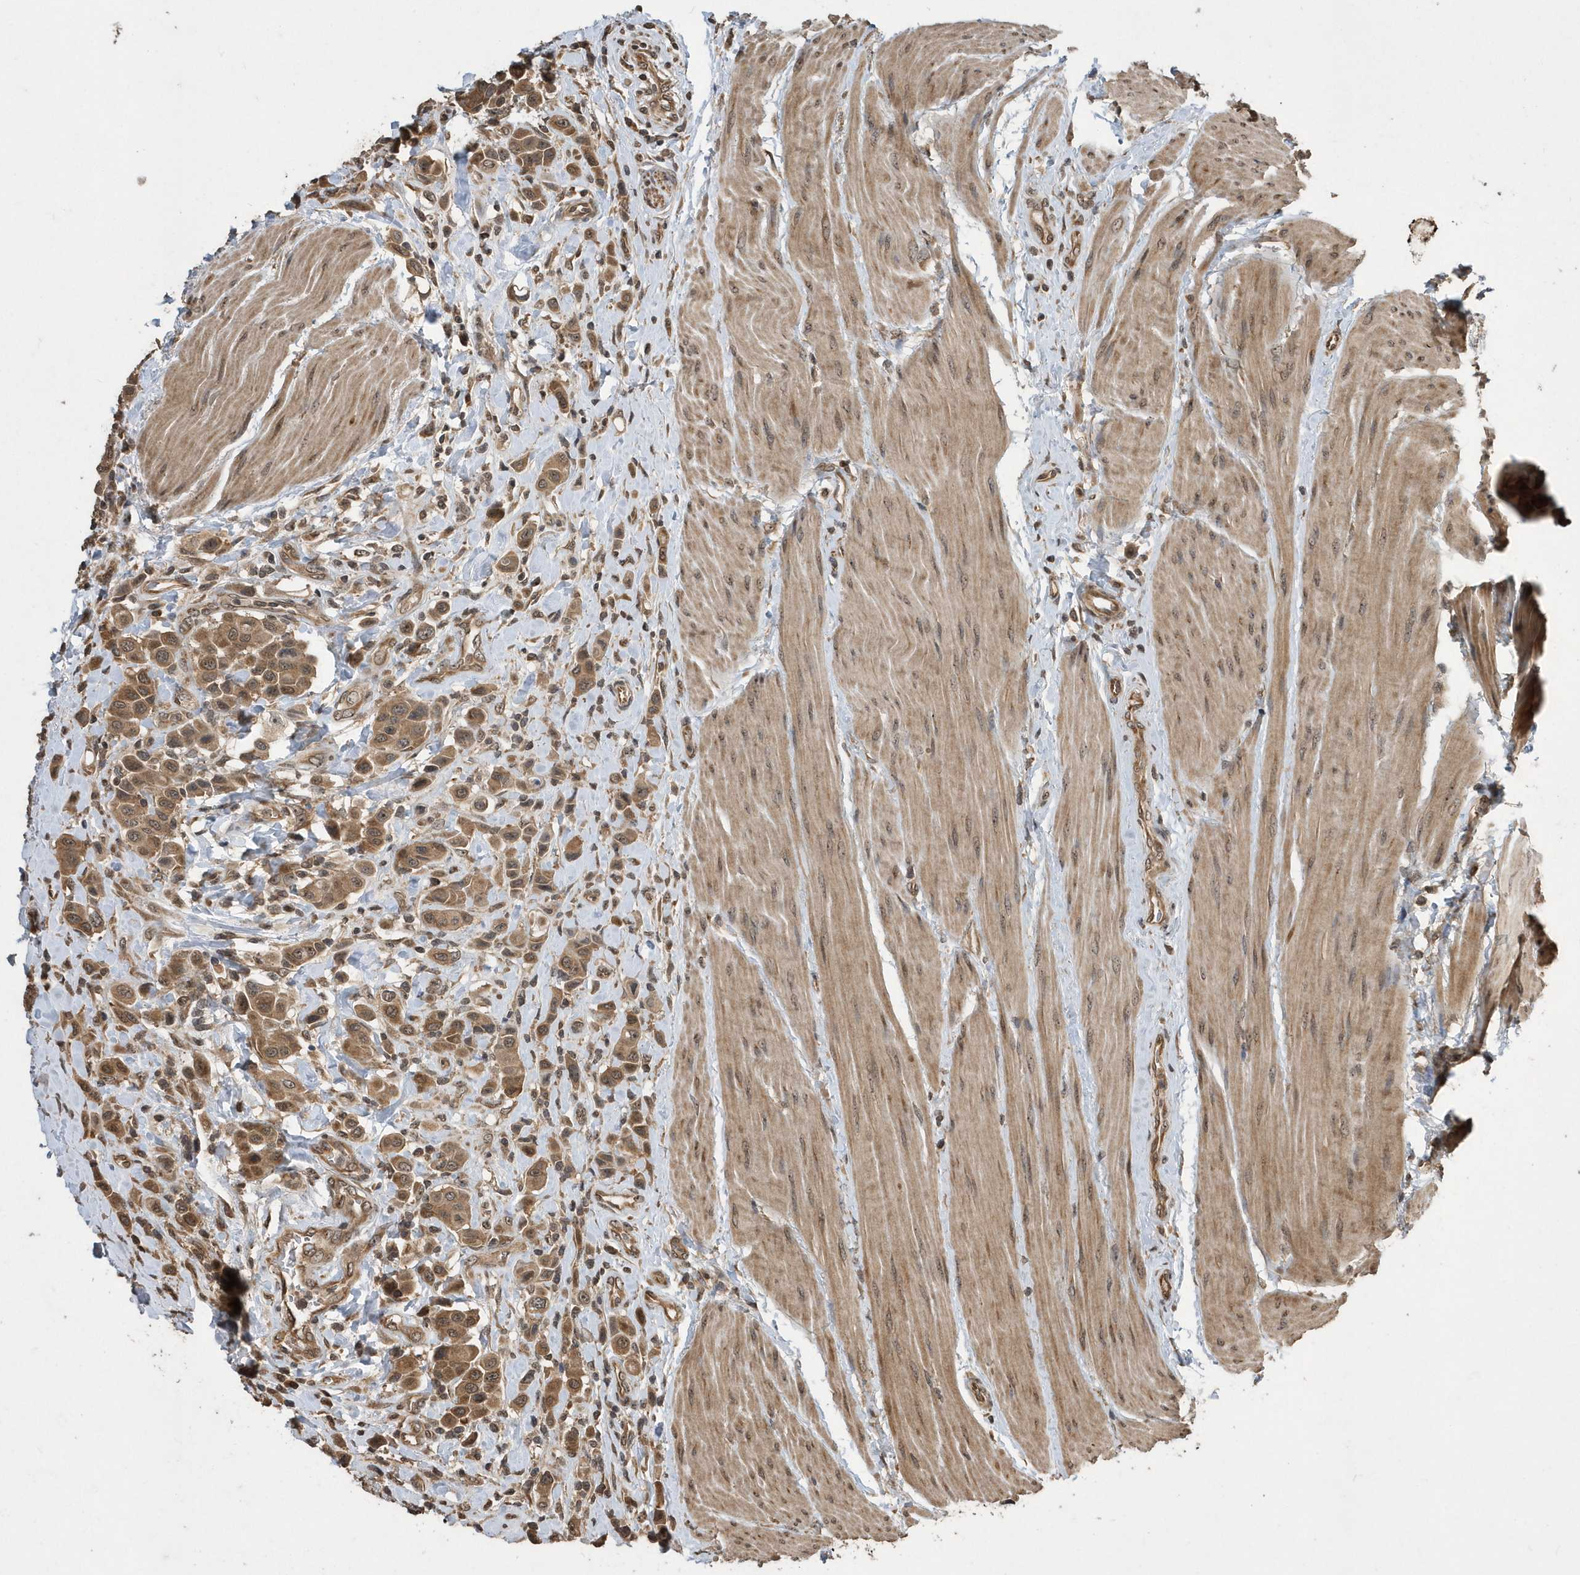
{"staining": {"intensity": "moderate", "quantity": ">75%", "location": "cytoplasmic/membranous"}, "tissue": "urothelial cancer", "cell_type": "Tumor cells", "image_type": "cancer", "snomed": [{"axis": "morphology", "description": "Urothelial carcinoma, High grade"}, {"axis": "topography", "description": "Urinary bladder"}], "caption": "Protein expression analysis of human urothelial cancer reveals moderate cytoplasmic/membranous staining in approximately >75% of tumor cells. (Stains: DAB (3,3'-diaminobenzidine) in brown, nuclei in blue, Microscopy: brightfield microscopy at high magnification).", "gene": "WASHC5", "patient": {"sex": "male", "age": 50}}